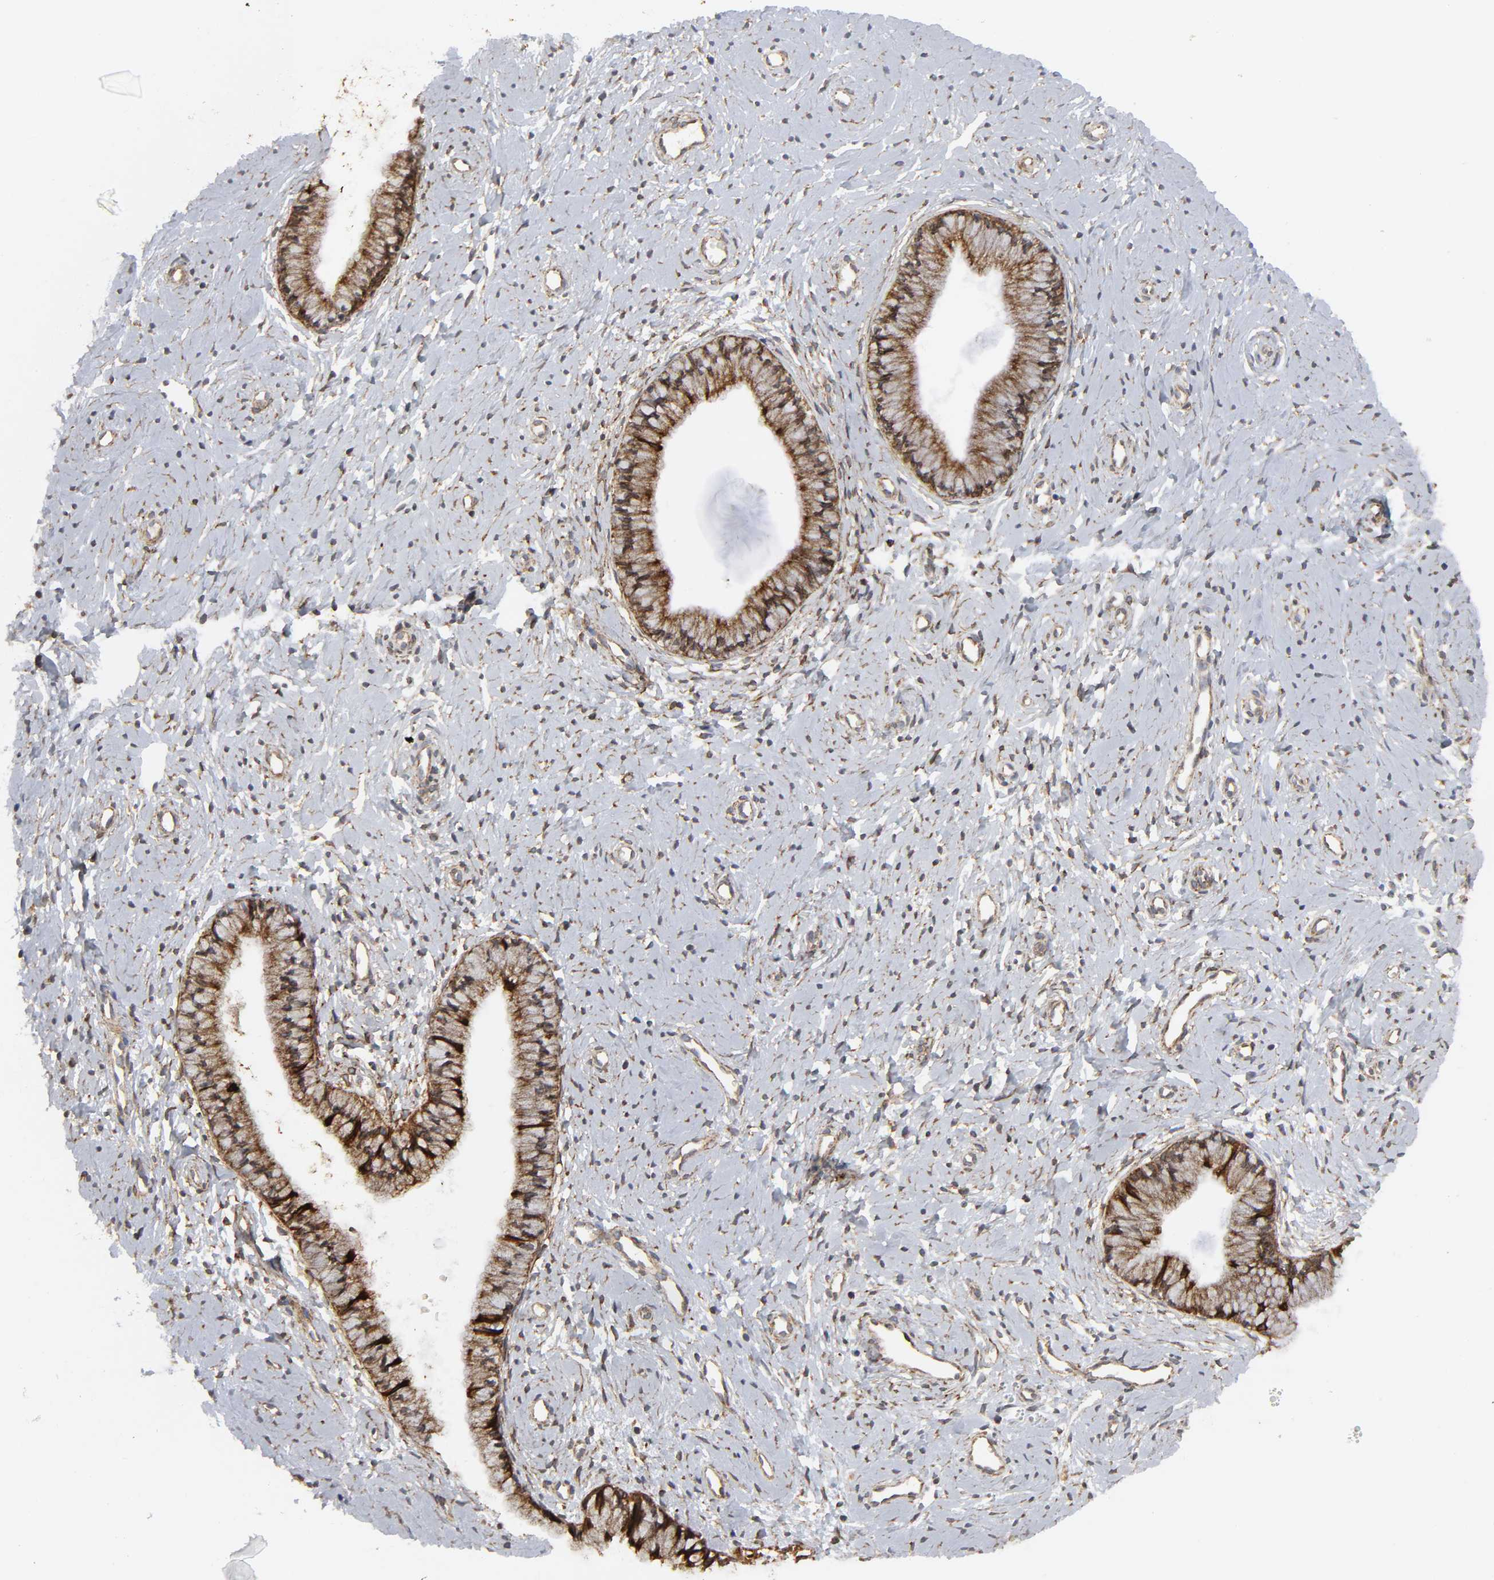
{"staining": {"intensity": "strong", "quantity": ">75%", "location": "cytoplasmic/membranous"}, "tissue": "cervix", "cell_type": "Glandular cells", "image_type": "normal", "snomed": [{"axis": "morphology", "description": "Normal tissue, NOS"}, {"axis": "topography", "description": "Cervix"}], "caption": "Cervix stained with a brown dye exhibits strong cytoplasmic/membranous positive expression in approximately >75% of glandular cells.", "gene": "POR", "patient": {"sex": "female", "age": 46}}